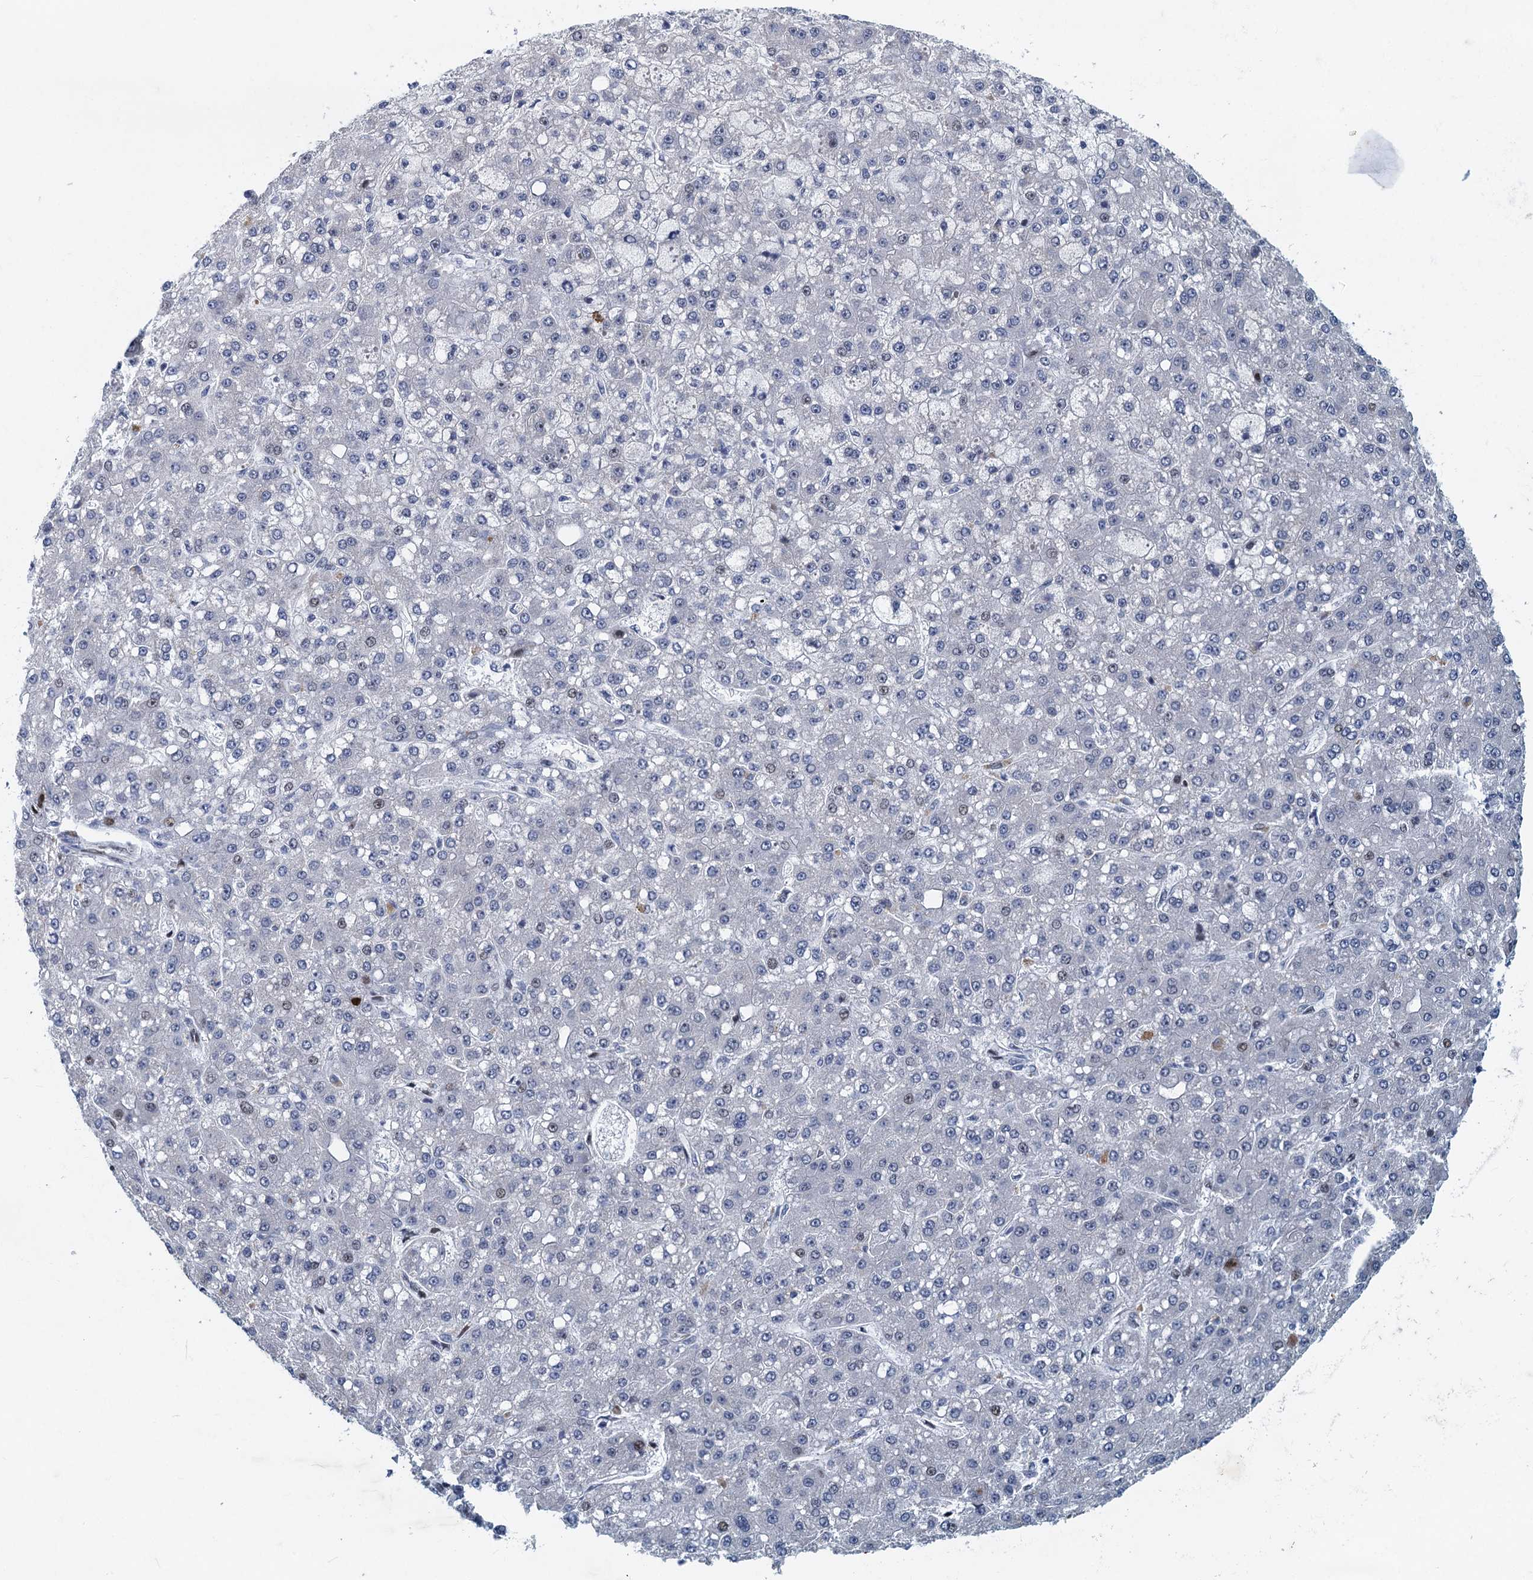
{"staining": {"intensity": "weak", "quantity": "<25%", "location": "nuclear"}, "tissue": "liver cancer", "cell_type": "Tumor cells", "image_type": "cancer", "snomed": [{"axis": "morphology", "description": "Carcinoma, Hepatocellular, NOS"}, {"axis": "topography", "description": "Liver"}], "caption": "Tumor cells show no significant positivity in liver cancer.", "gene": "ANKRD13D", "patient": {"sex": "male", "age": 67}}